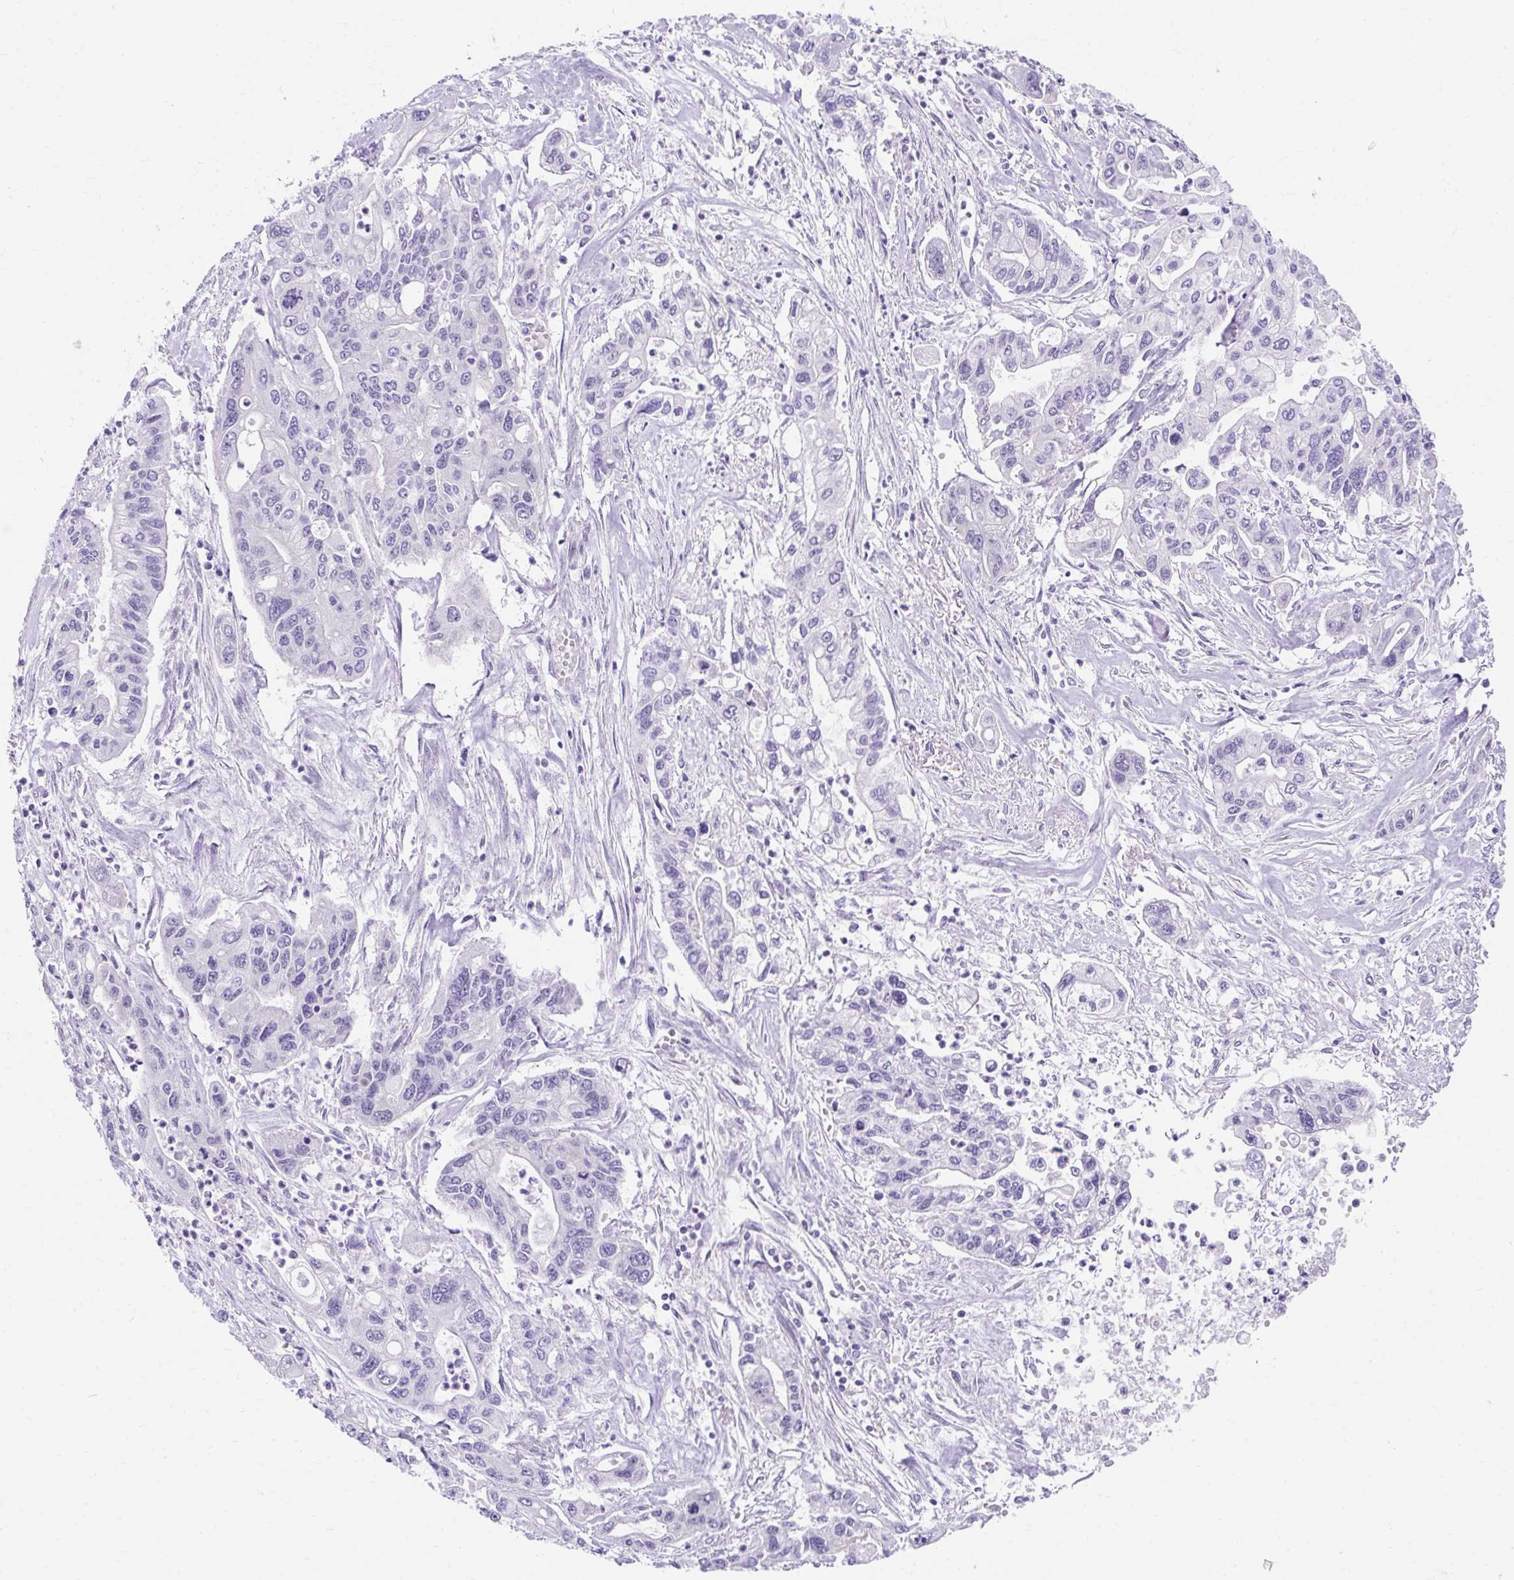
{"staining": {"intensity": "negative", "quantity": "none", "location": "none"}, "tissue": "pancreatic cancer", "cell_type": "Tumor cells", "image_type": "cancer", "snomed": [{"axis": "morphology", "description": "Adenocarcinoma, NOS"}, {"axis": "topography", "description": "Pancreas"}], "caption": "Immunohistochemistry of human pancreatic cancer (adenocarcinoma) exhibits no staining in tumor cells.", "gene": "GOLGA8A", "patient": {"sex": "male", "age": 62}}